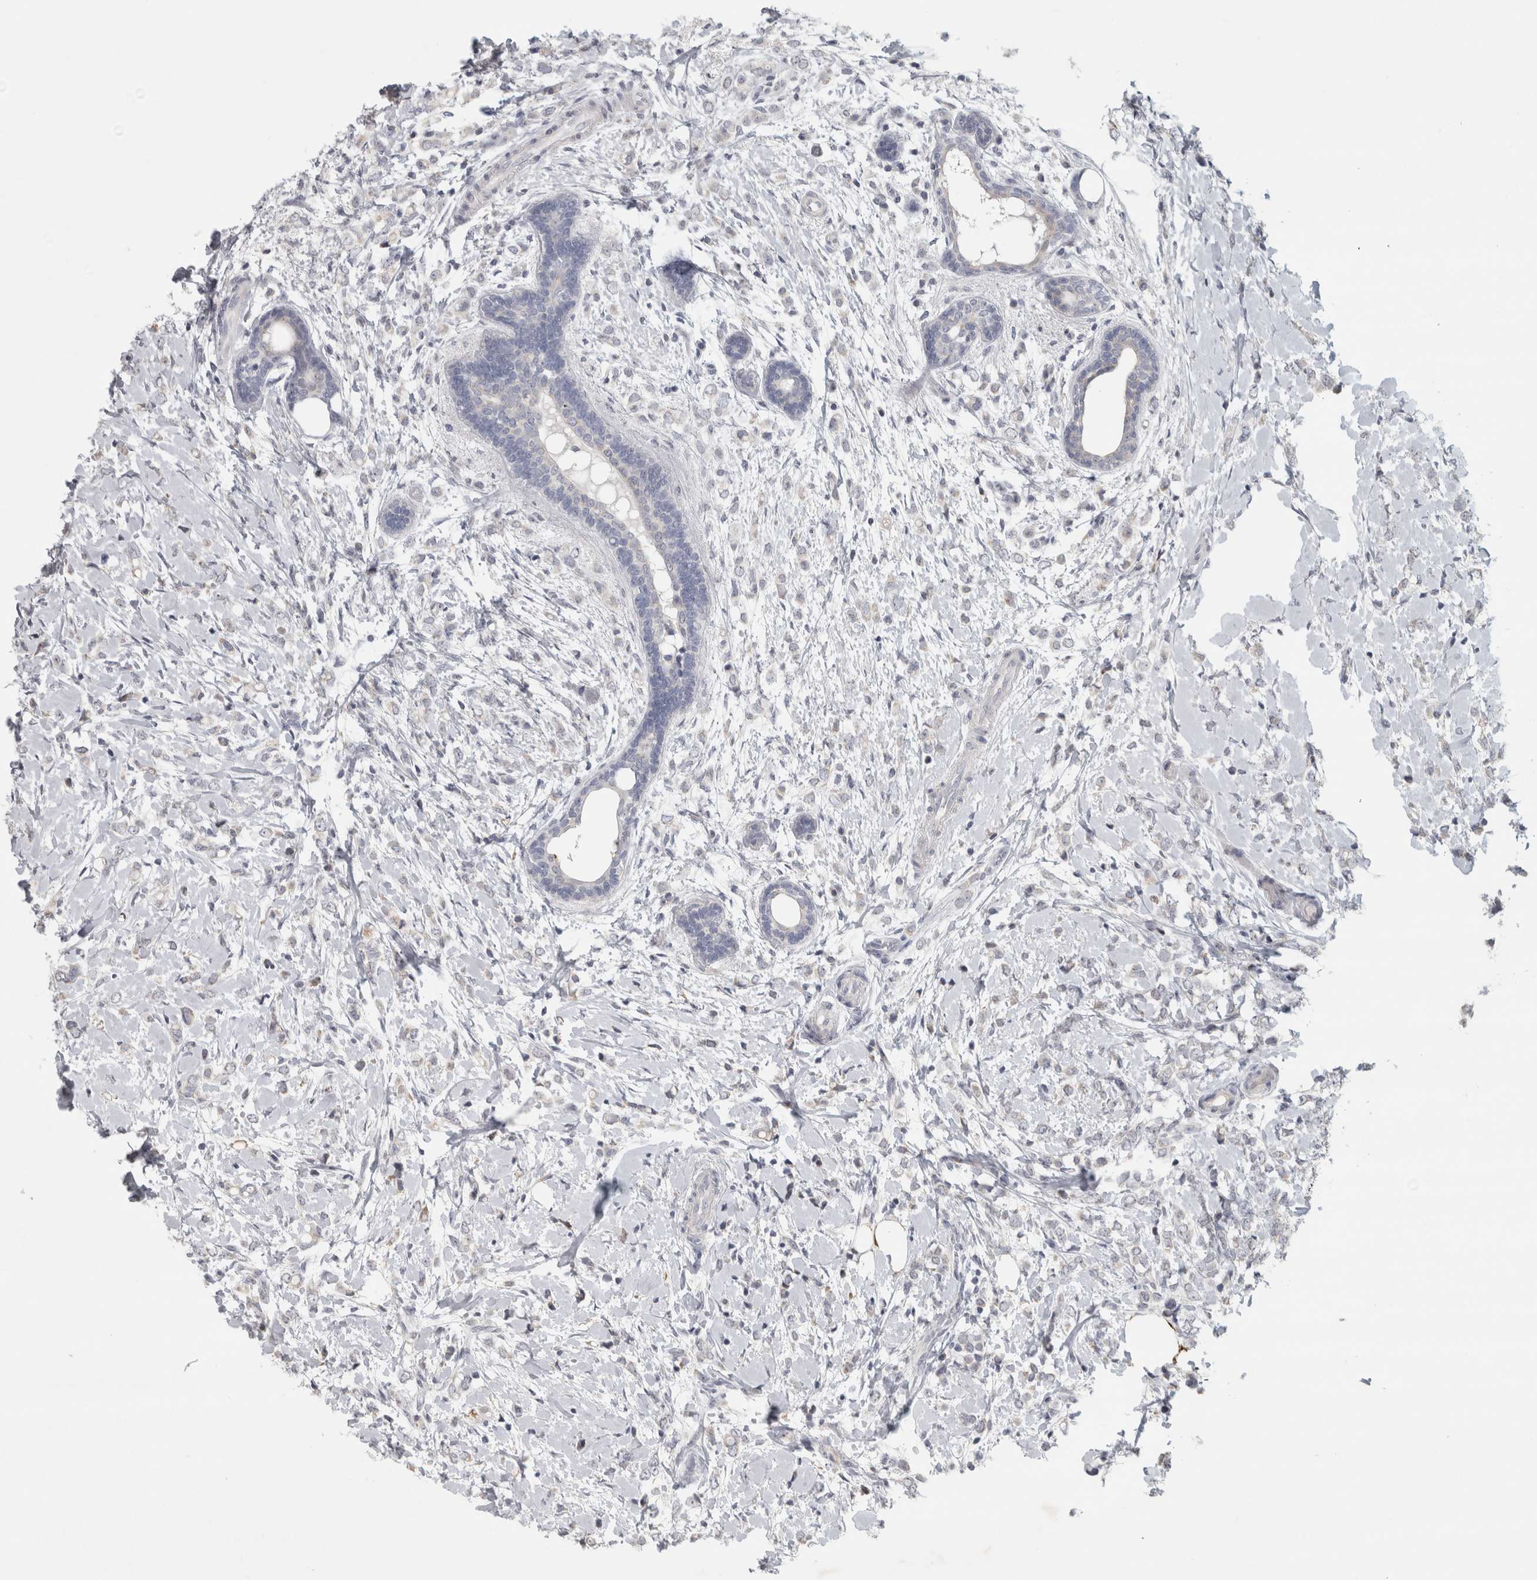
{"staining": {"intensity": "negative", "quantity": "none", "location": "none"}, "tissue": "breast cancer", "cell_type": "Tumor cells", "image_type": "cancer", "snomed": [{"axis": "morphology", "description": "Normal tissue, NOS"}, {"axis": "morphology", "description": "Lobular carcinoma"}, {"axis": "topography", "description": "Breast"}], "caption": "Immunohistochemistry (IHC) image of human breast lobular carcinoma stained for a protein (brown), which shows no expression in tumor cells.", "gene": "PTPRN2", "patient": {"sex": "female", "age": 47}}